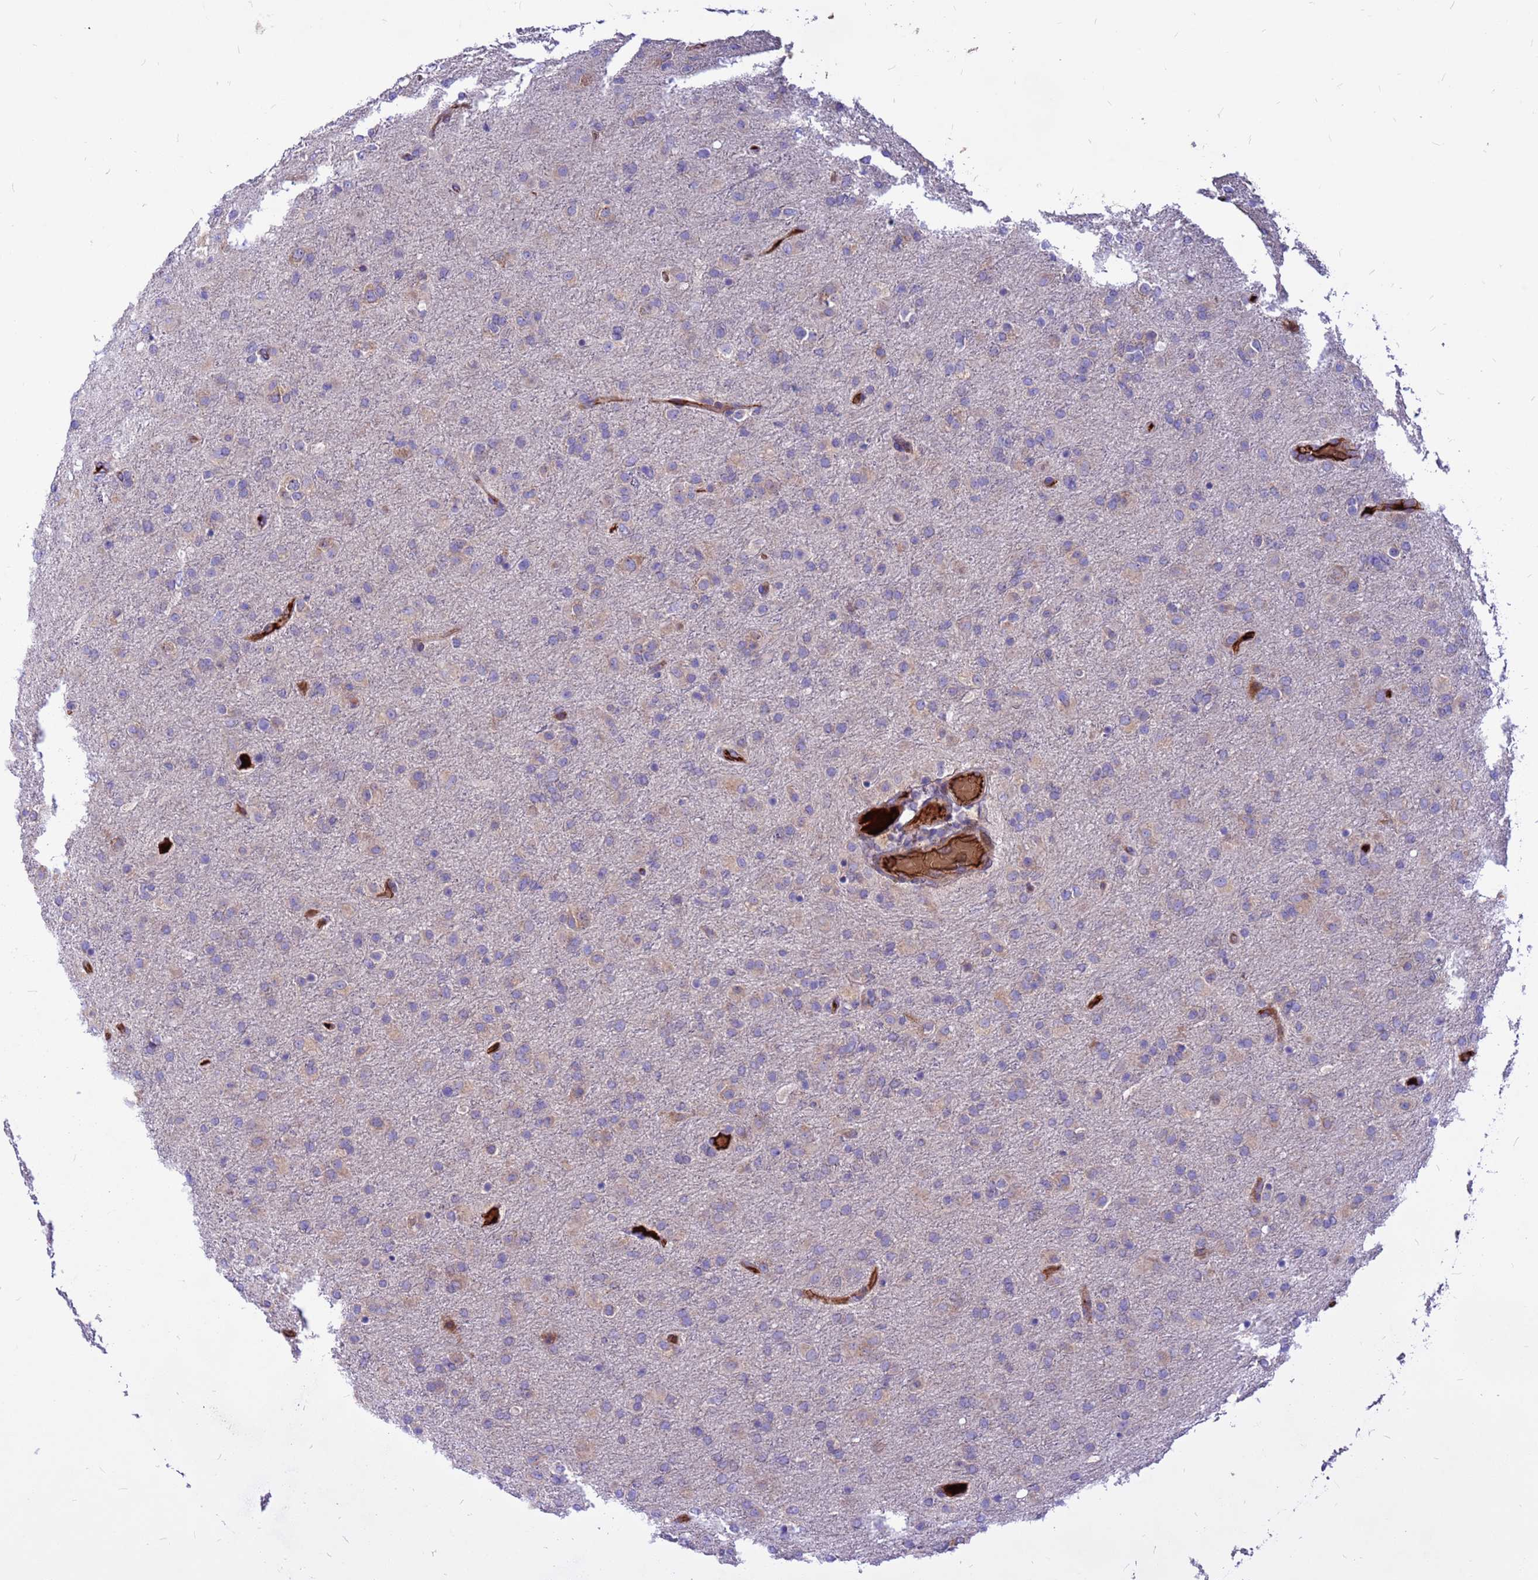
{"staining": {"intensity": "weak", "quantity": "<25%", "location": "cytoplasmic/membranous"}, "tissue": "glioma", "cell_type": "Tumor cells", "image_type": "cancer", "snomed": [{"axis": "morphology", "description": "Glioma, malignant, Low grade"}, {"axis": "topography", "description": "Brain"}], "caption": "A high-resolution histopathology image shows IHC staining of malignant glioma (low-grade), which shows no significant staining in tumor cells.", "gene": "ZNF669", "patient": {"sex": "male", "age": 65}}